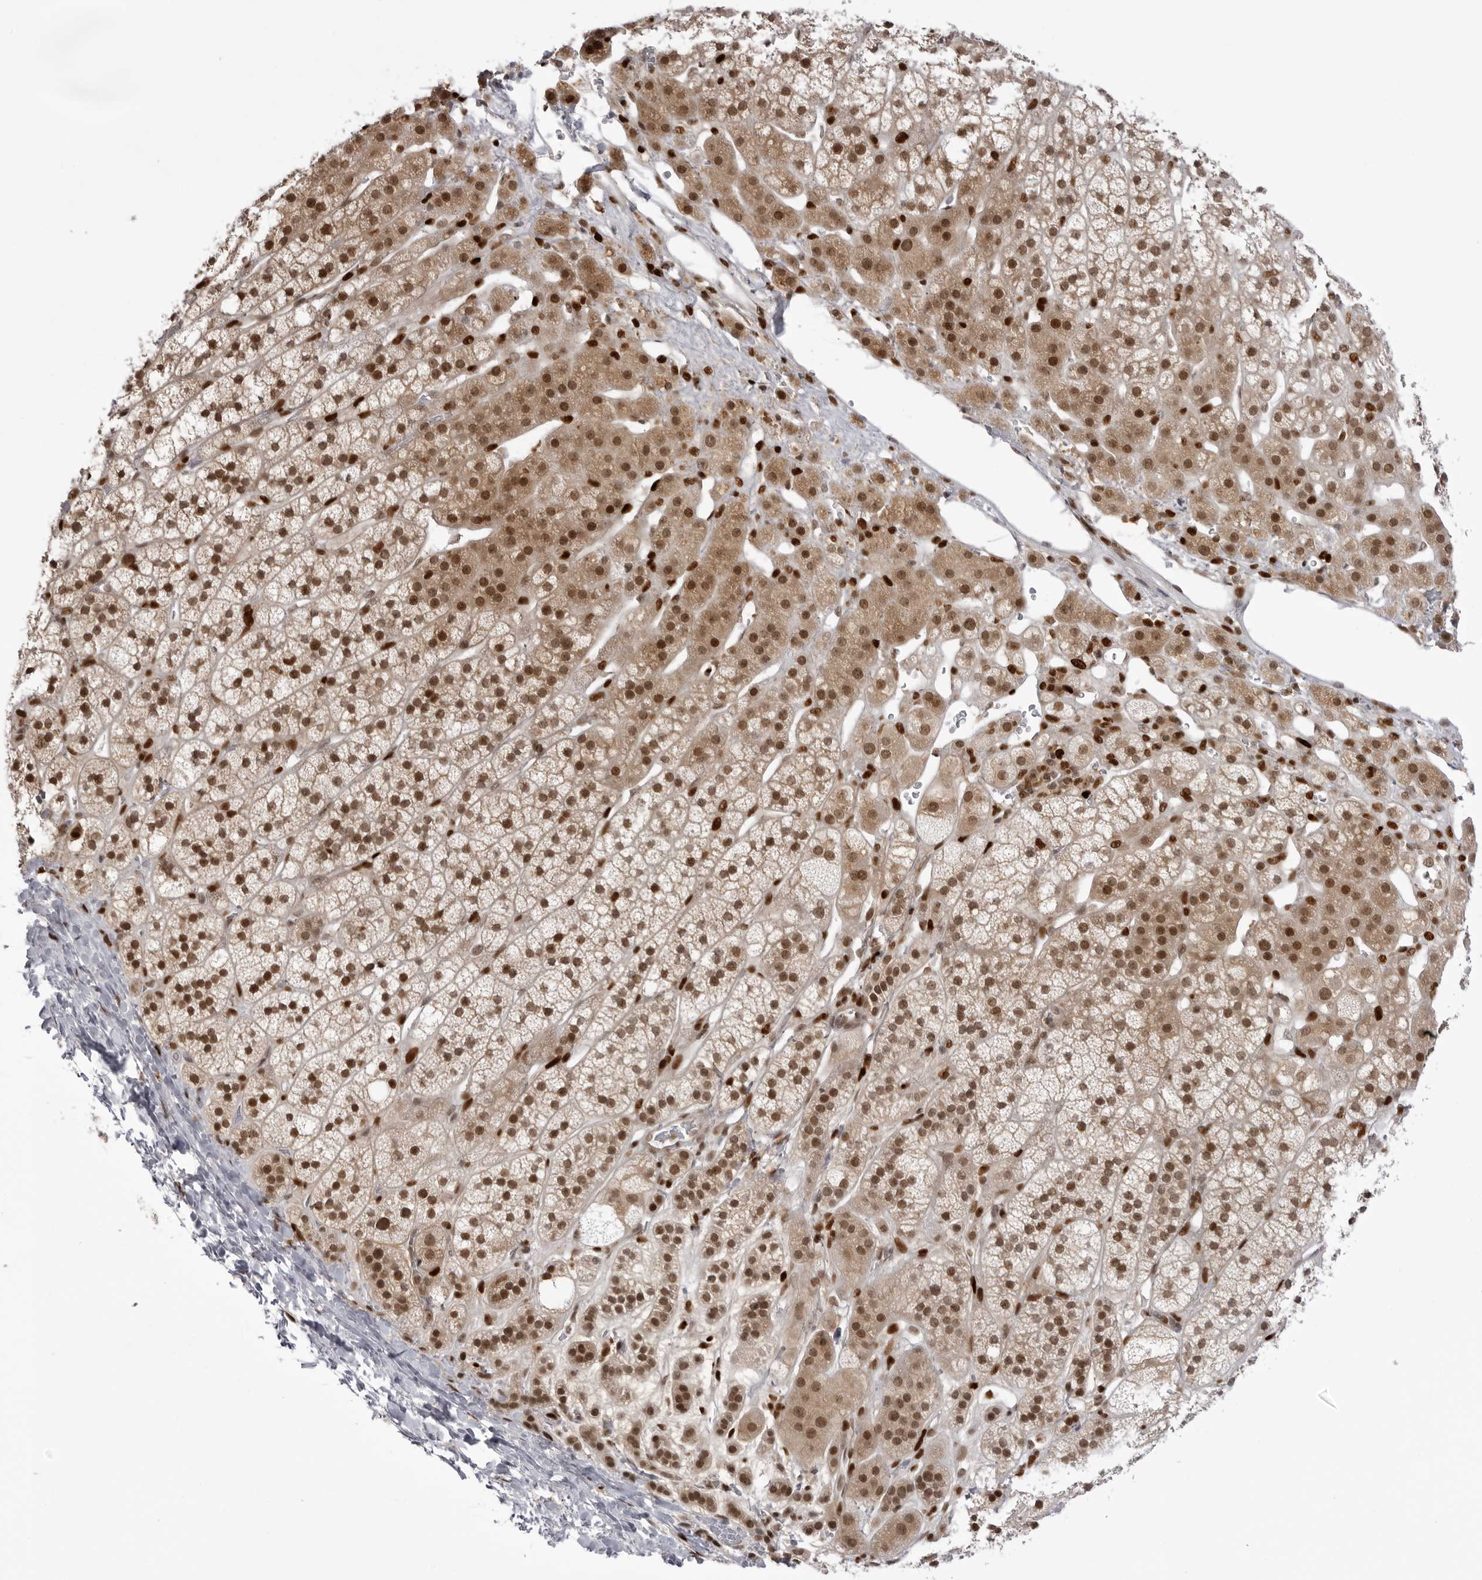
{"staining": {"intensity": "moderate", "quantity": ">75%", "location": "cytoplasmic/membranous,nuclear"}, "tissue": "adrenal gland", "cell_type": "Glandular cells", "image_type": "normal", "snomed": [{"axis": "morphology", "description": "Normal tissue, NOS"}, {"axis": "topography", "description": "Adrenal gland"}], "caption": "Adrenal gland stained with immunohistochemistry exhibits moderate cytoplasmic/membranous,nuclear positivity in about >75% of glandular cells.", "gene": "PTK2B", "patient": {"sex": "male", "age": 56}}